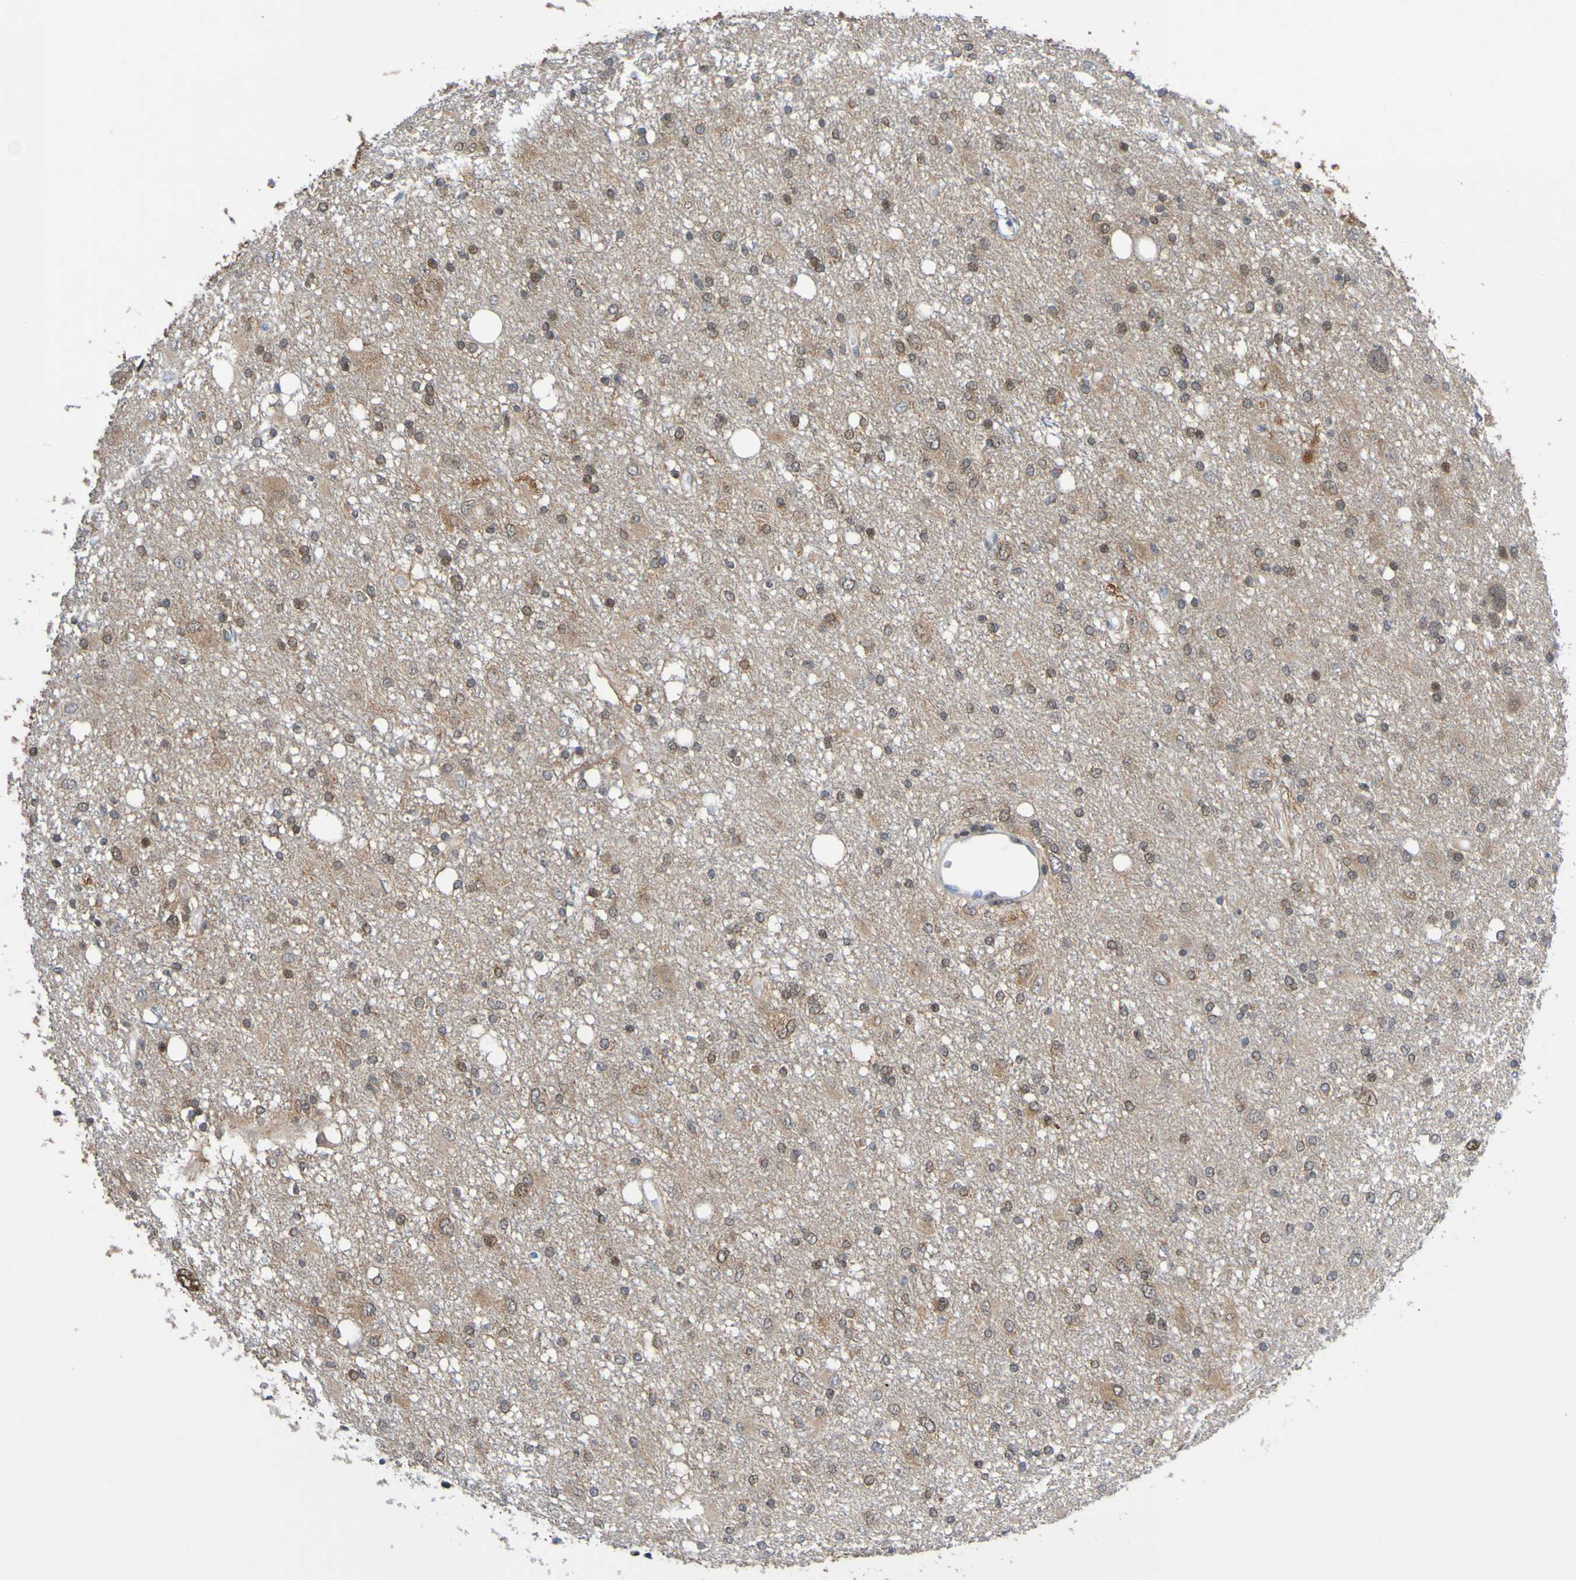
{"staining": {"intensity": "weak", "quantity": ">75%", "location": "cytoplasmic/membranous"}, "tissue": "glioma", "cell_type": "Tumor cells", "image_type": "cancer", "snomed": [{"axis": "morphology", "description": "Glioma, malignant, High grade"}, {"axis": "topography", "description": "Brain"}], "caption": "Malignant glioma (high-grade) stained for a protein exhibits weak cytoplasmic/membranous positivity in tumor cells. (brown staining indicates protein expression, while blue staining denotes nuclei).", "gene": "ATIC", "patient": {"sex": "female", "age": 59}}